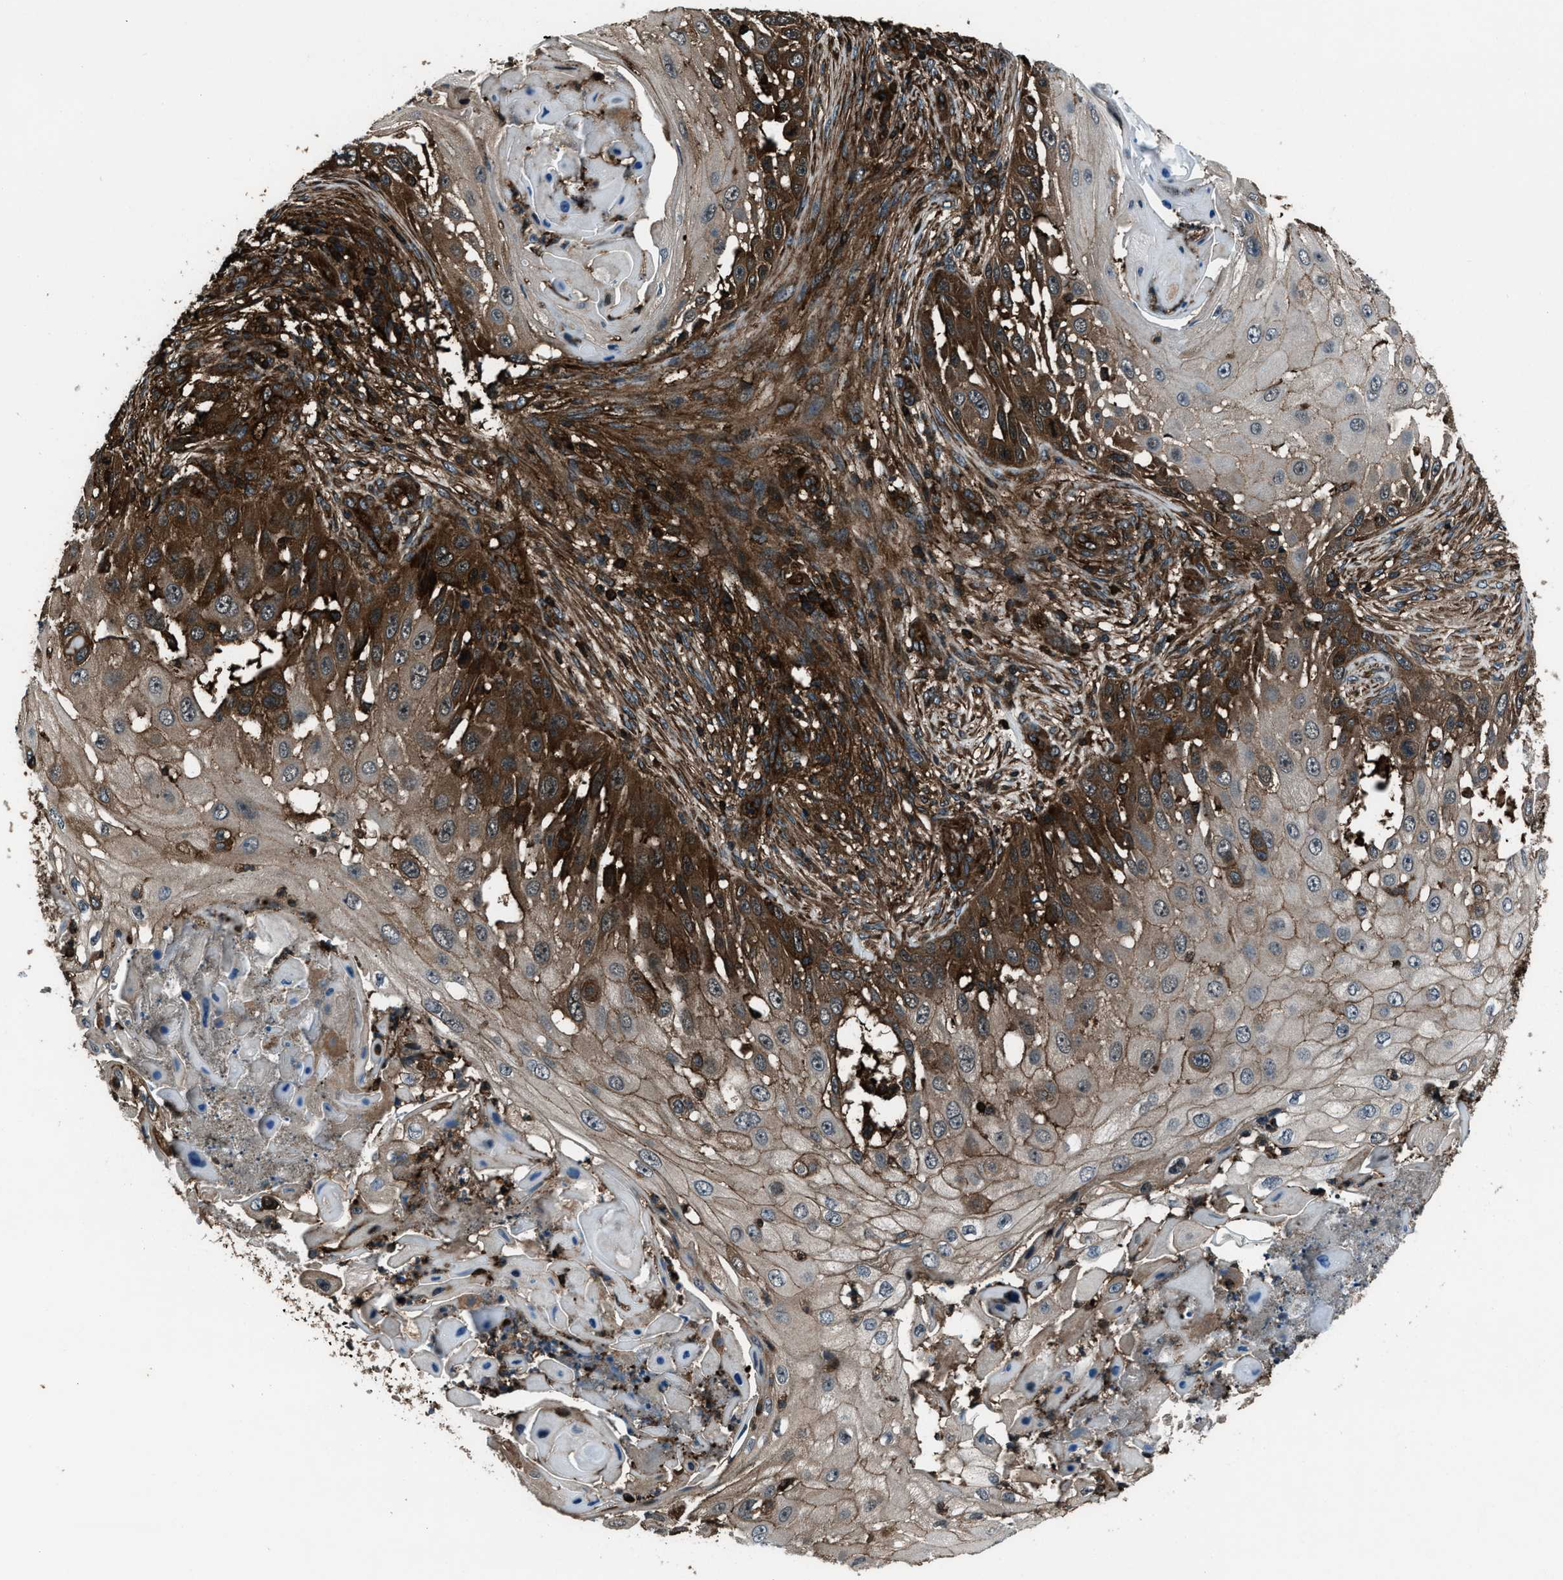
{"staining": {"intensity": "strong", "quantity": "25%-75%", "location": "cytoplasmic/membranous"}, "tissue": "skin cancer", "cell_type": "Tumor cells", "image_type": "cancer", "snomed": [{"axis": "morphology", "description": "Squamous cell carcinoma, NOS"}, {"axis": "topography", "description": "Skin"}], "caption": "Skin cancer (squamous cell carcinoma) stained for a protein (brown) displays strong cytoplasmic/membranous positive positivity in approximately 25%-75% of tumor cells.", "gene": "SNX30", "patient": {"sex": "female", "age": 44}}